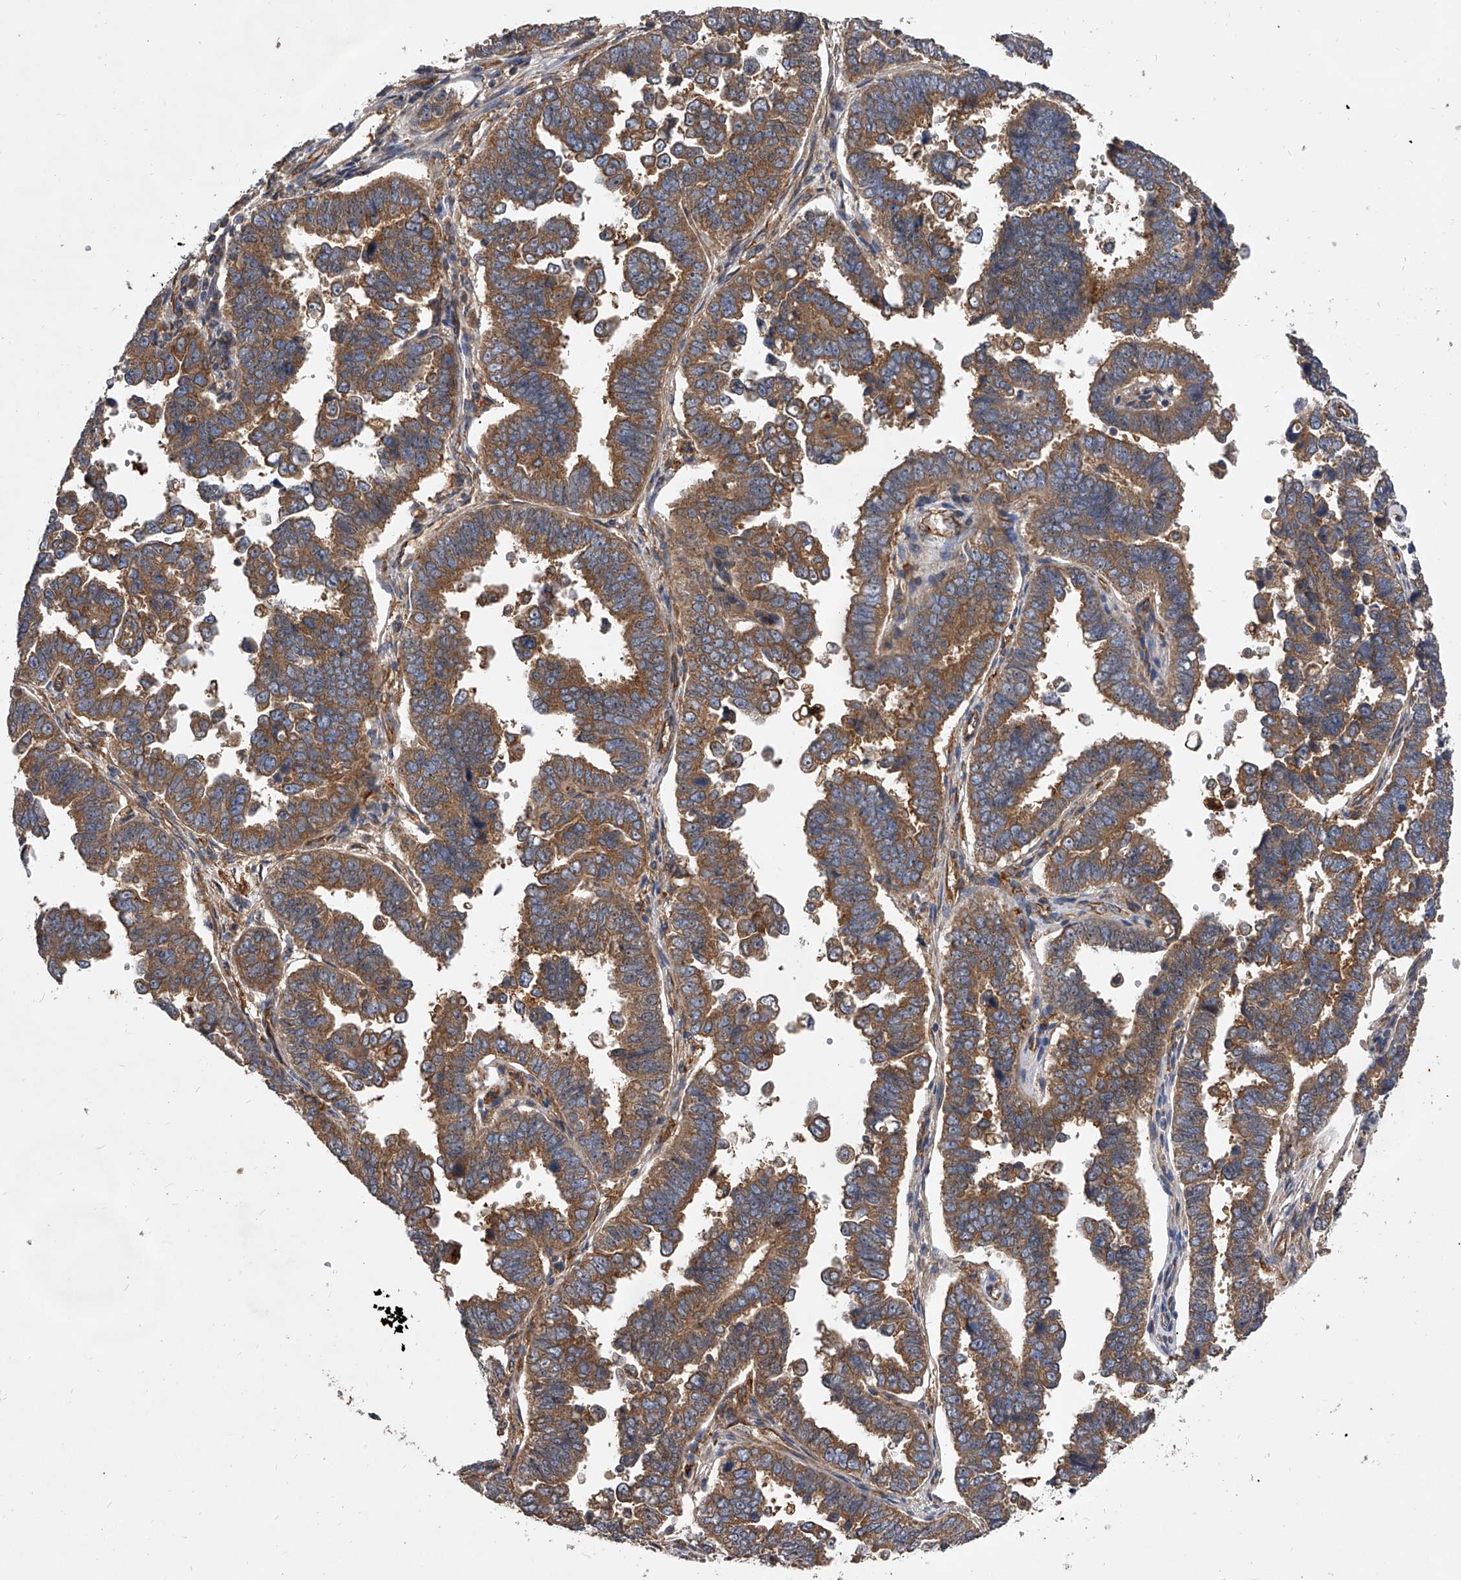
{"staining": {"intensity": "moderate", "quantity": ">75%", "location": "cytoplasmic/membranous"}, "tissue": "endometrial cancer", "cell_type": "Tumor cells", "image_type": "cancer", "snomed": [{"axis": "morphology", "description": "Adenocarcinoma, NOS"}, {"axis": "topography", "description": "Endometrium"}], "caption": "Protein analysis of endometrial cancer tissue demonstrates moderate cytoplasmic/membranous staining in approximately >75% of tumor cells. Immunohistochemistry (ihc) stains the protein of interest in brown and the nuclei are stained blue.", "gene": "EXOC4", "patient": {"sex": "female", "age": 75}}